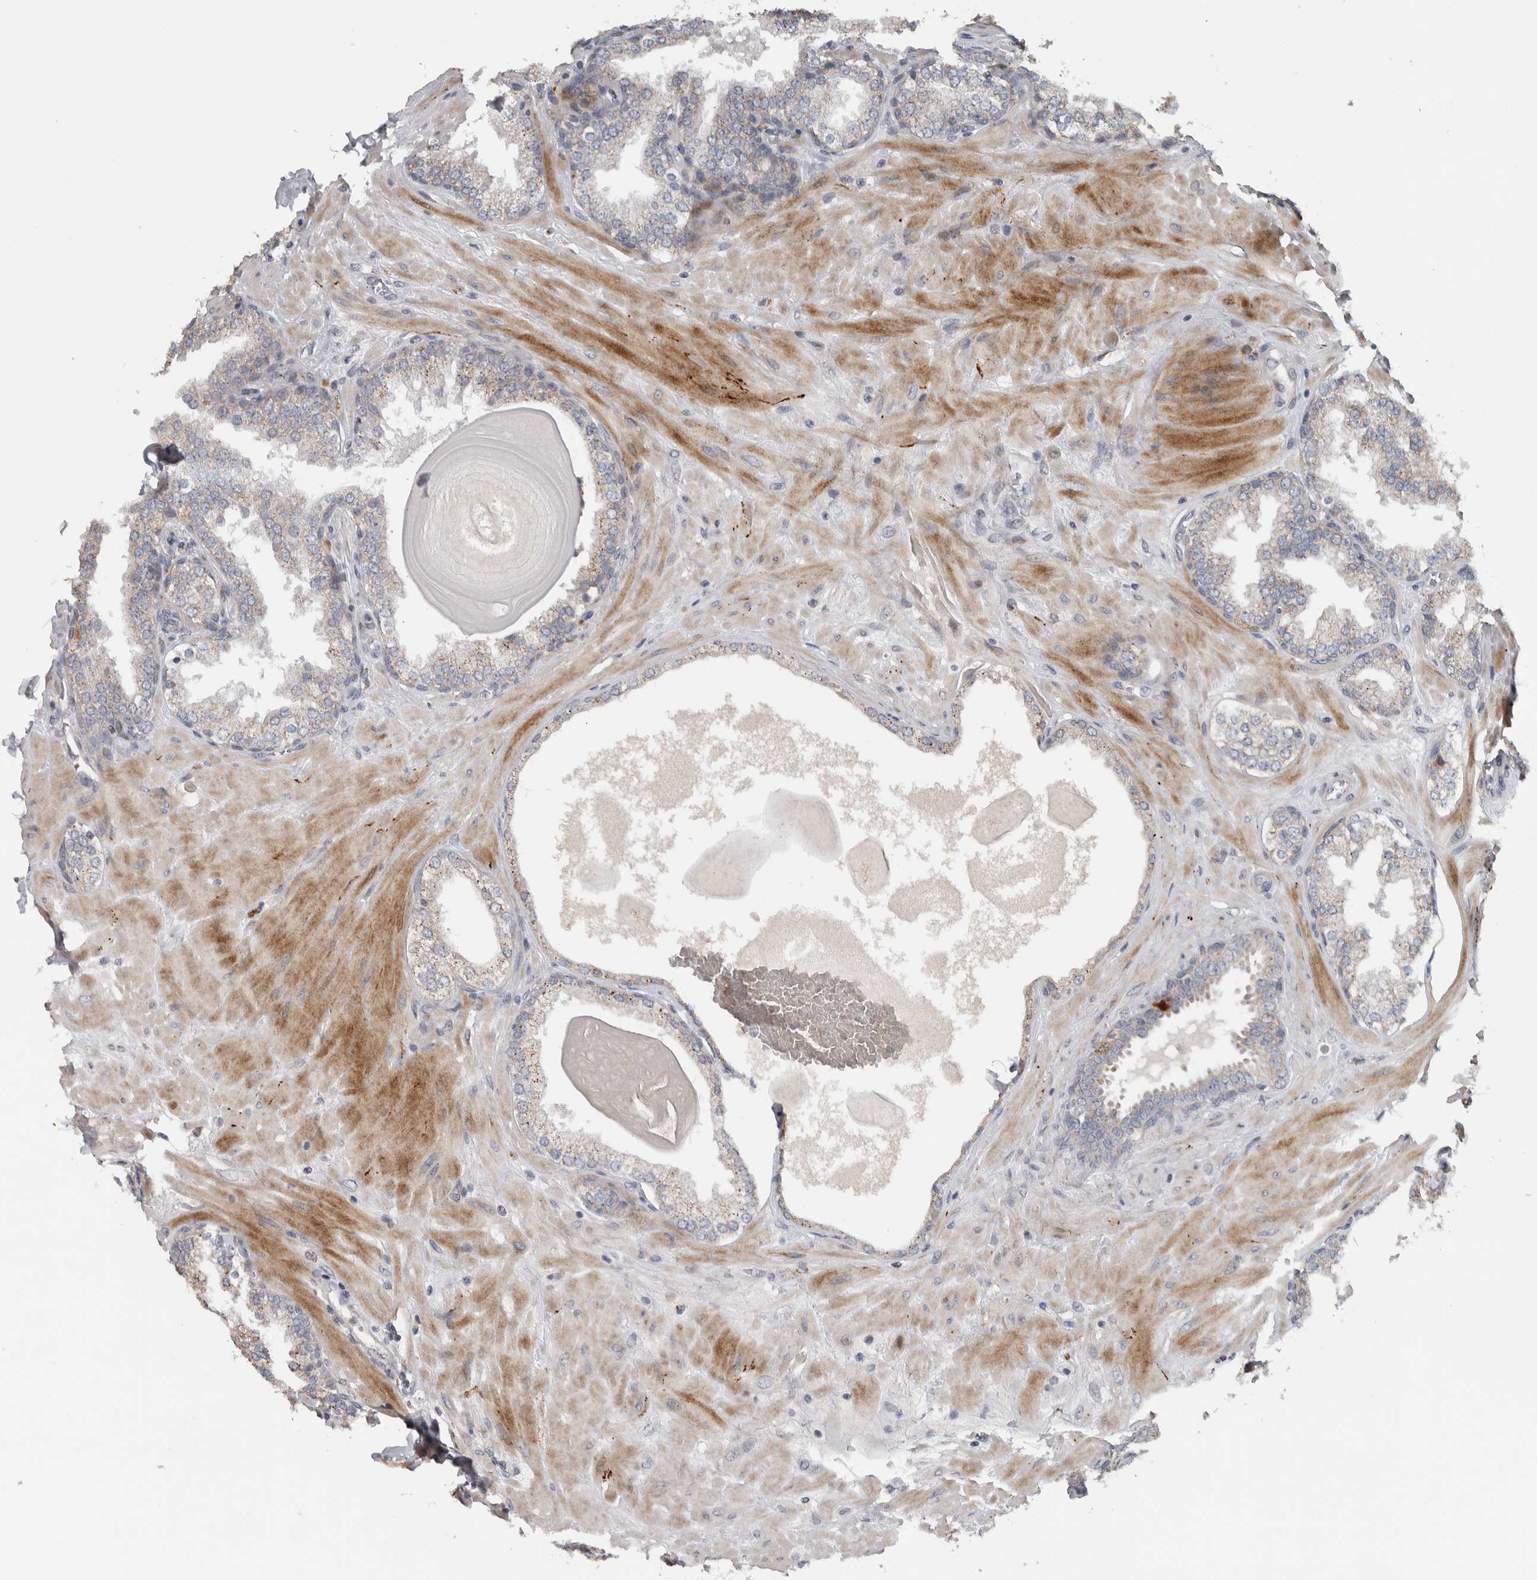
{"staining": {"intensity": "weak", "quantity": "25%-75%", "location": "cytoplasmic/membranous"}, "tissue": "prostate", "cell_type": "Glandular cells", "image_type": "normal", "snomed": [{"axis": "morphology", "description": "Normal tissue, NOS"}, {"axis": "topography", "description": "Prostate"}], "caption": "A low amount of weak cytoplasmic/membranous staining is seen in about 25%-75% of glandular cells in normal prostate.", "gene": "FAM83G", "patient": {"sex": "male", "age": 51}}